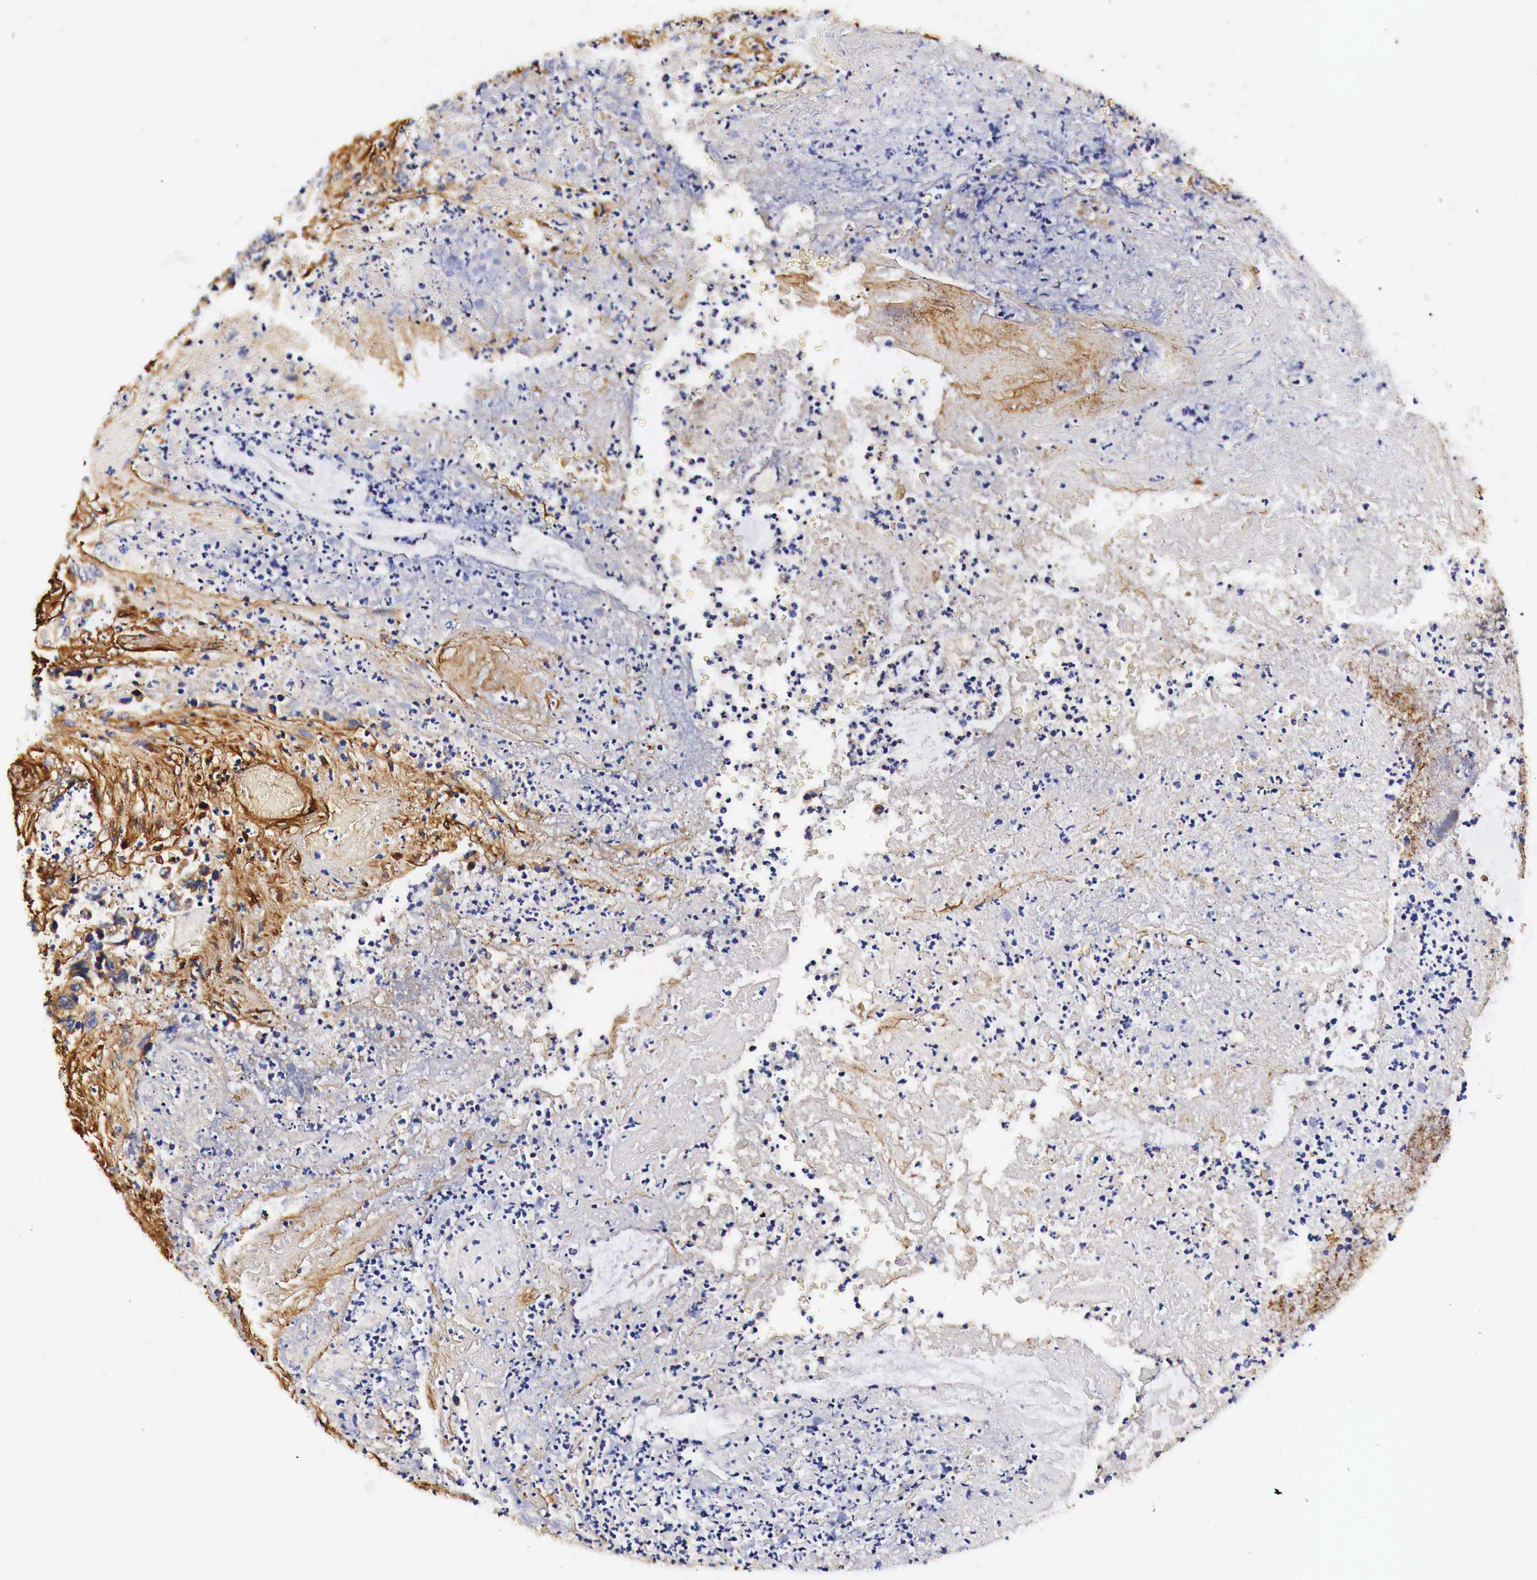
{"staining": {"intensity": "negative", "quantity": "none", "location": "none"}, "tissue": "colorectal cancer", "cell_type": "Tumor cells", "image_type": "cancer", "snomed": [{"axis": "morphology", "description": "Adenocarcinoma, NOS"}, {"axis": "topography", "description": "Rectum"}], "caption": "Immunohistochemistry of colorectal cancer (adenocarcinoma) reveals no staining in tumor cells.", "gene": "LAMB2", "patient": {"sex": "female", "age": 65}}